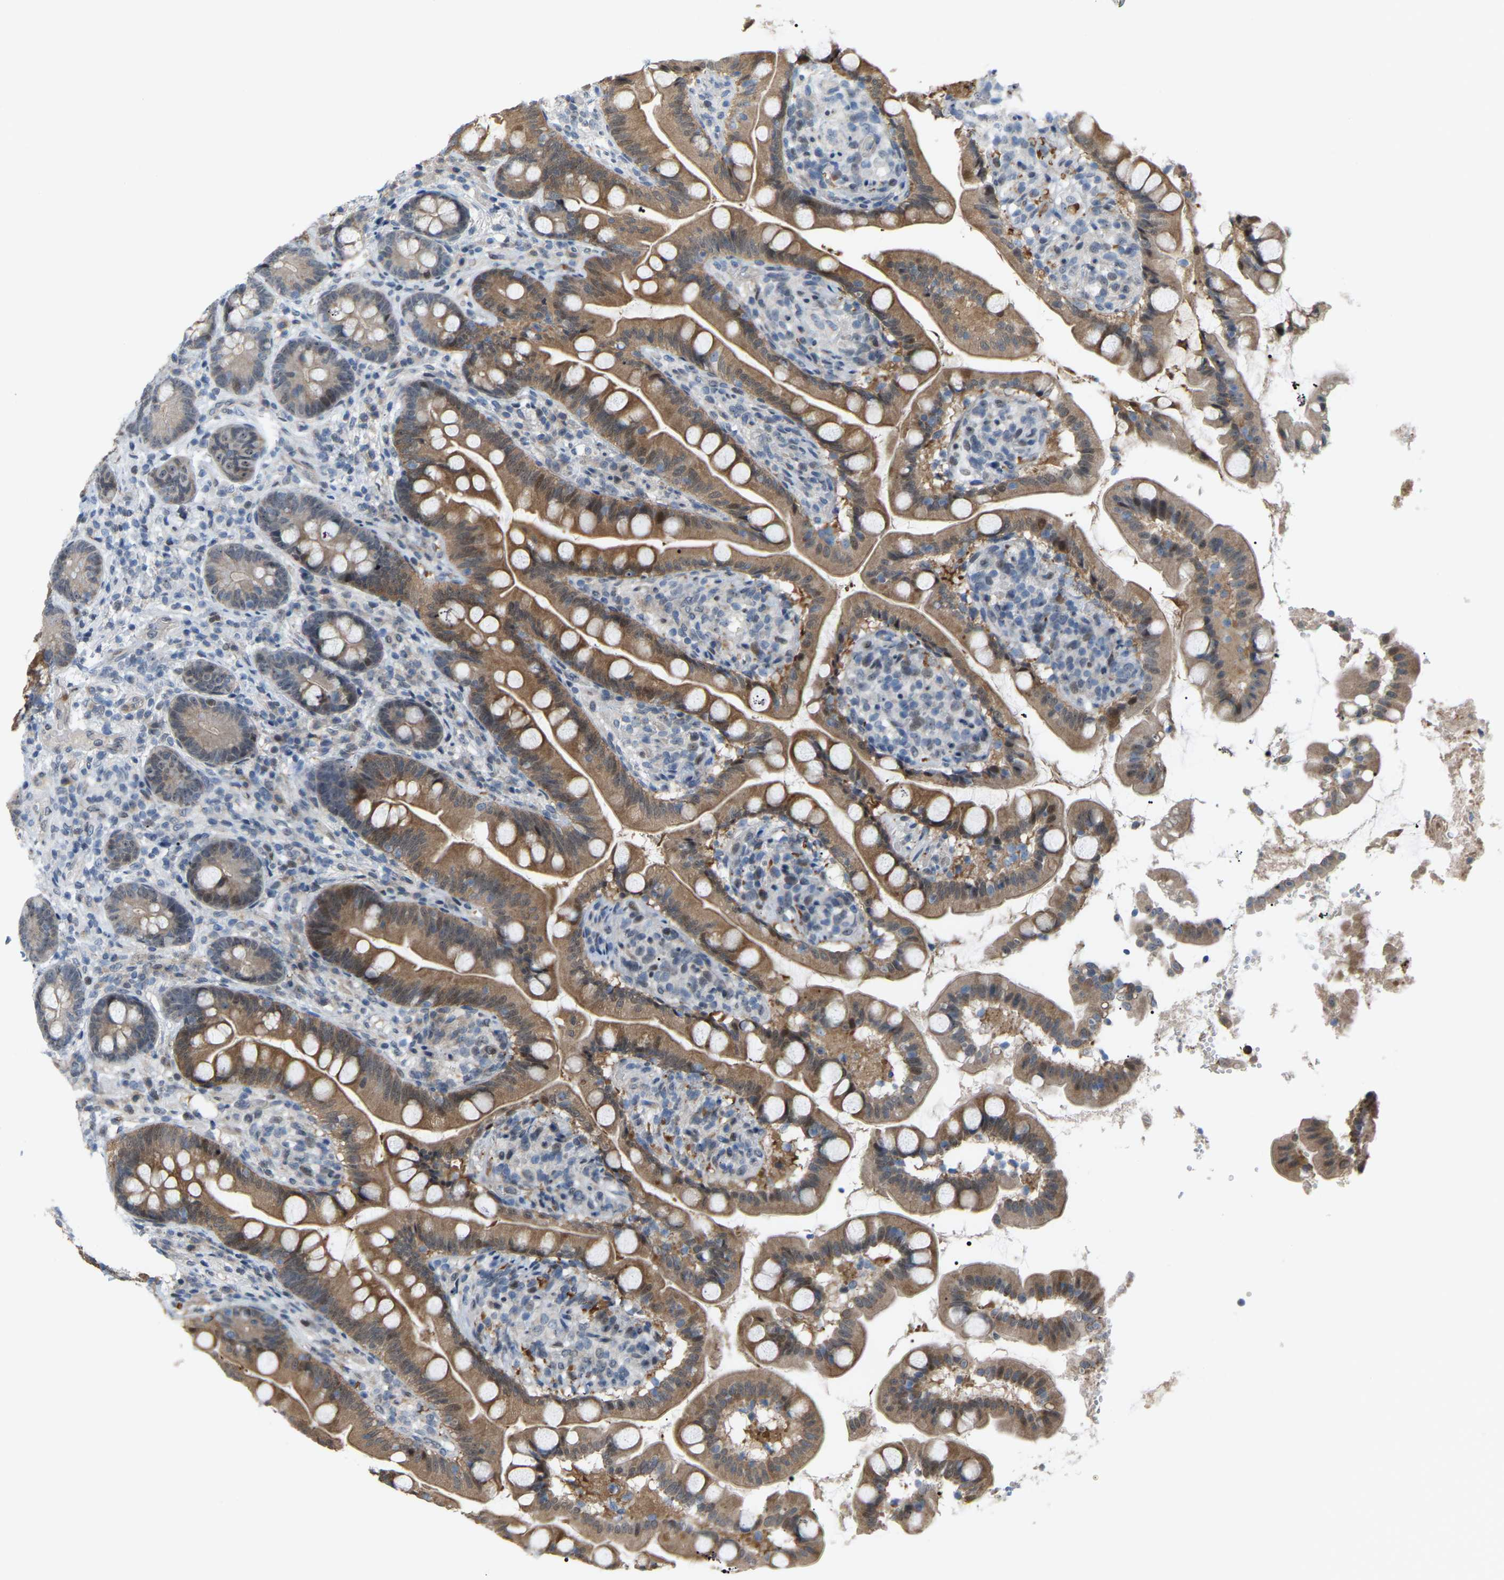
{"staining": {"intensity": "strong", "quantity": ">75%", "location": "cytoplasmic/membranous"}, "tissue": "small intestine", "cell_type": "Glandular cells", "image_type": "normal", "snomed": [{"axis": "morphology", "description": "Normal tissue, NOS"}, {"axis": "topography", "description": "Small intestine"}], "caption": "A micrograph showing strong cytoplasmic/membranous positivity in about >75% of glandular cells in benign small intestine, as visualized by brown immunohistochemical staining.", "gene": "CROT", "patient": {"sex": "female", "age": 56}}